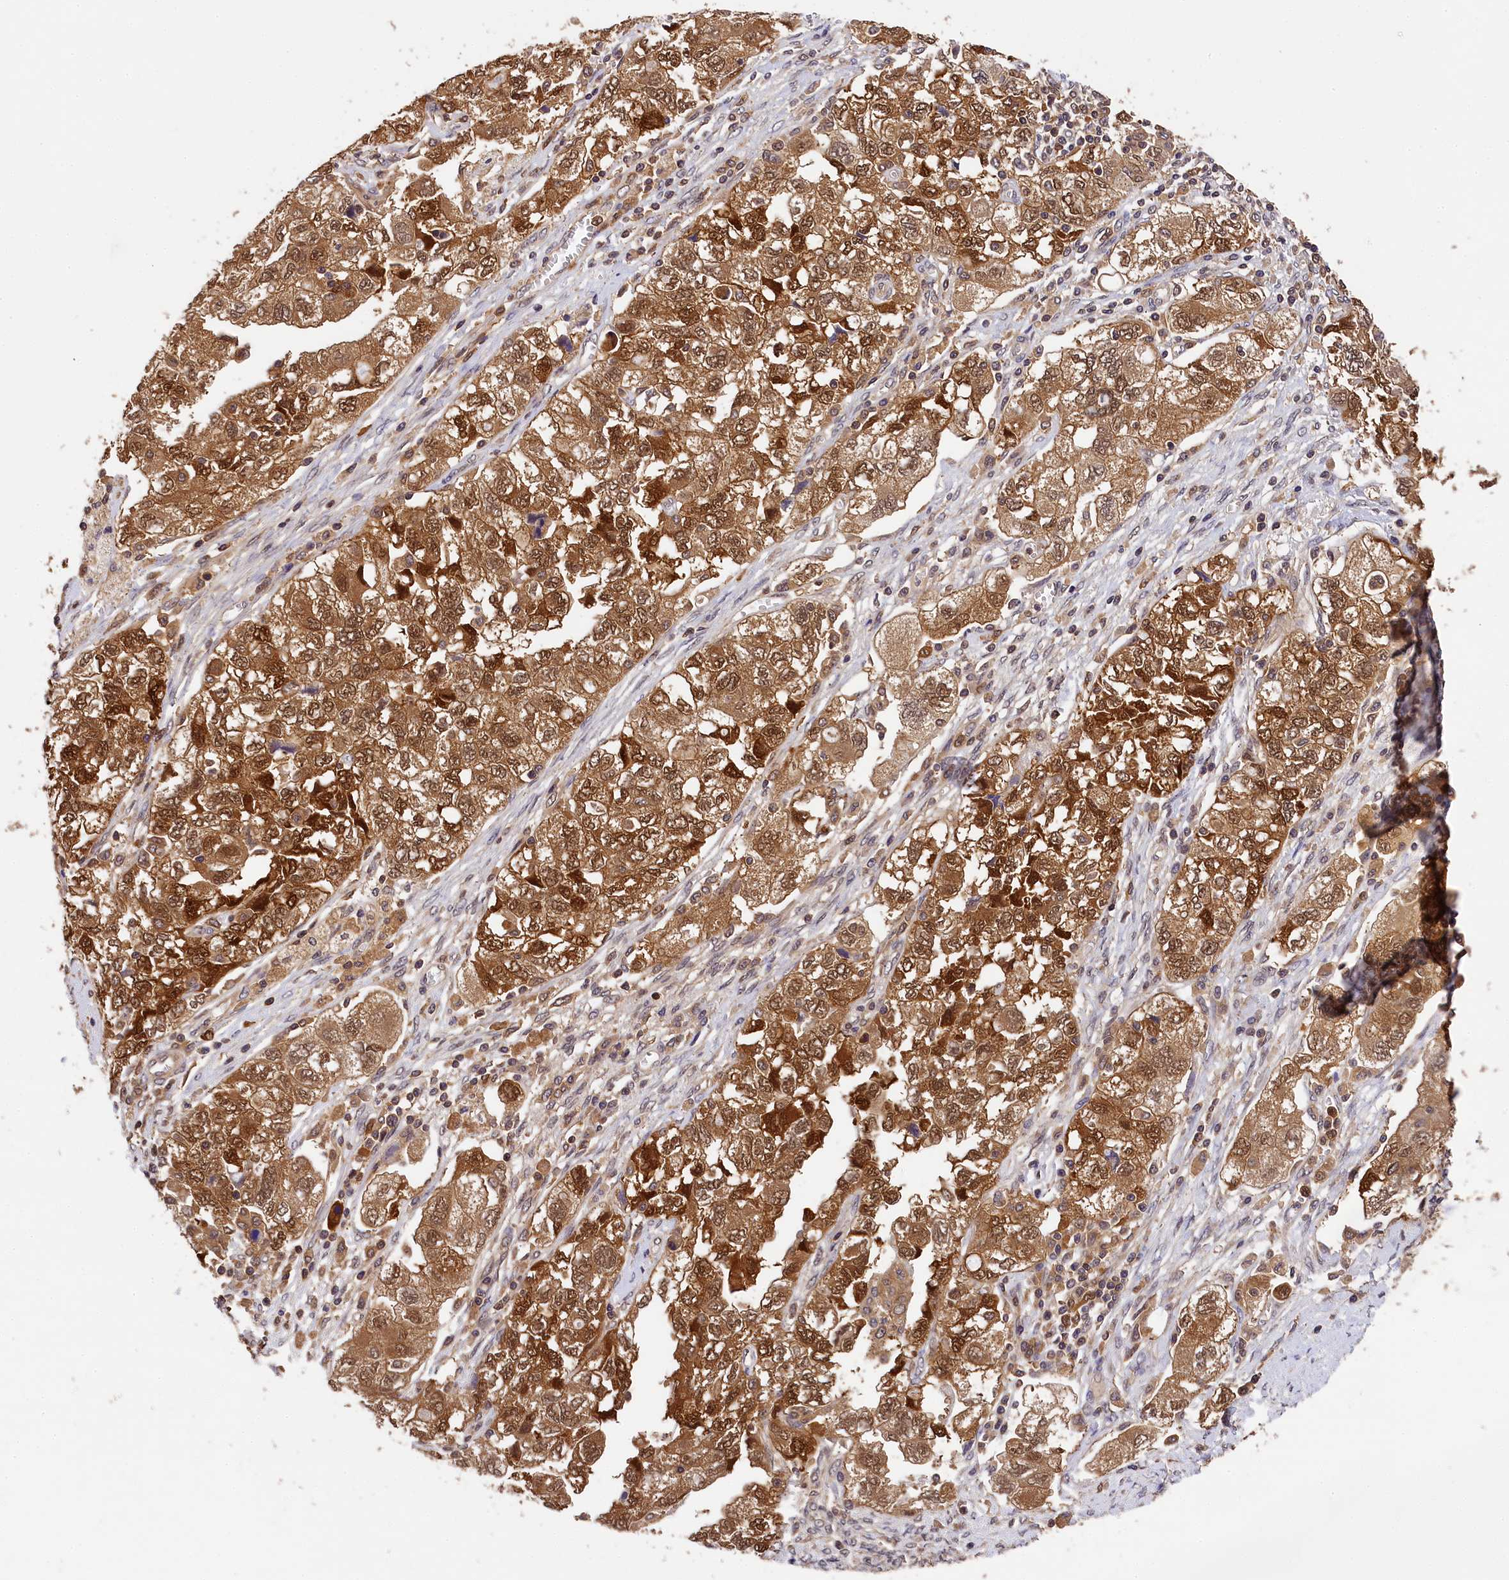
{"staining": {"intensity": "moderate", "quantity": ">75%", "location": "cytoplasmic/membranous,nuclear"}, "tissue": "ovarian cancer", "cell_type": "Tumor cells", "image_type": "cancer", "snomed": [{"axis": "morphology", "description": "Carcinoma, NOS"}, {"axis": "morphology", "description": "Cystadenocarcinoma, serous, NOS"}, {"axis": "topography", "description": "Ovary"}], "caption": "Ovarian serous cystadenocarcinoma stained with immunohistochemistry (IHC) reveals moderate cytoplasmic/membranous and nuclear expression in approximately >75% of tumor cells.", "gene": "EIF6", "patient": {"sex": "female", "age": 69}}